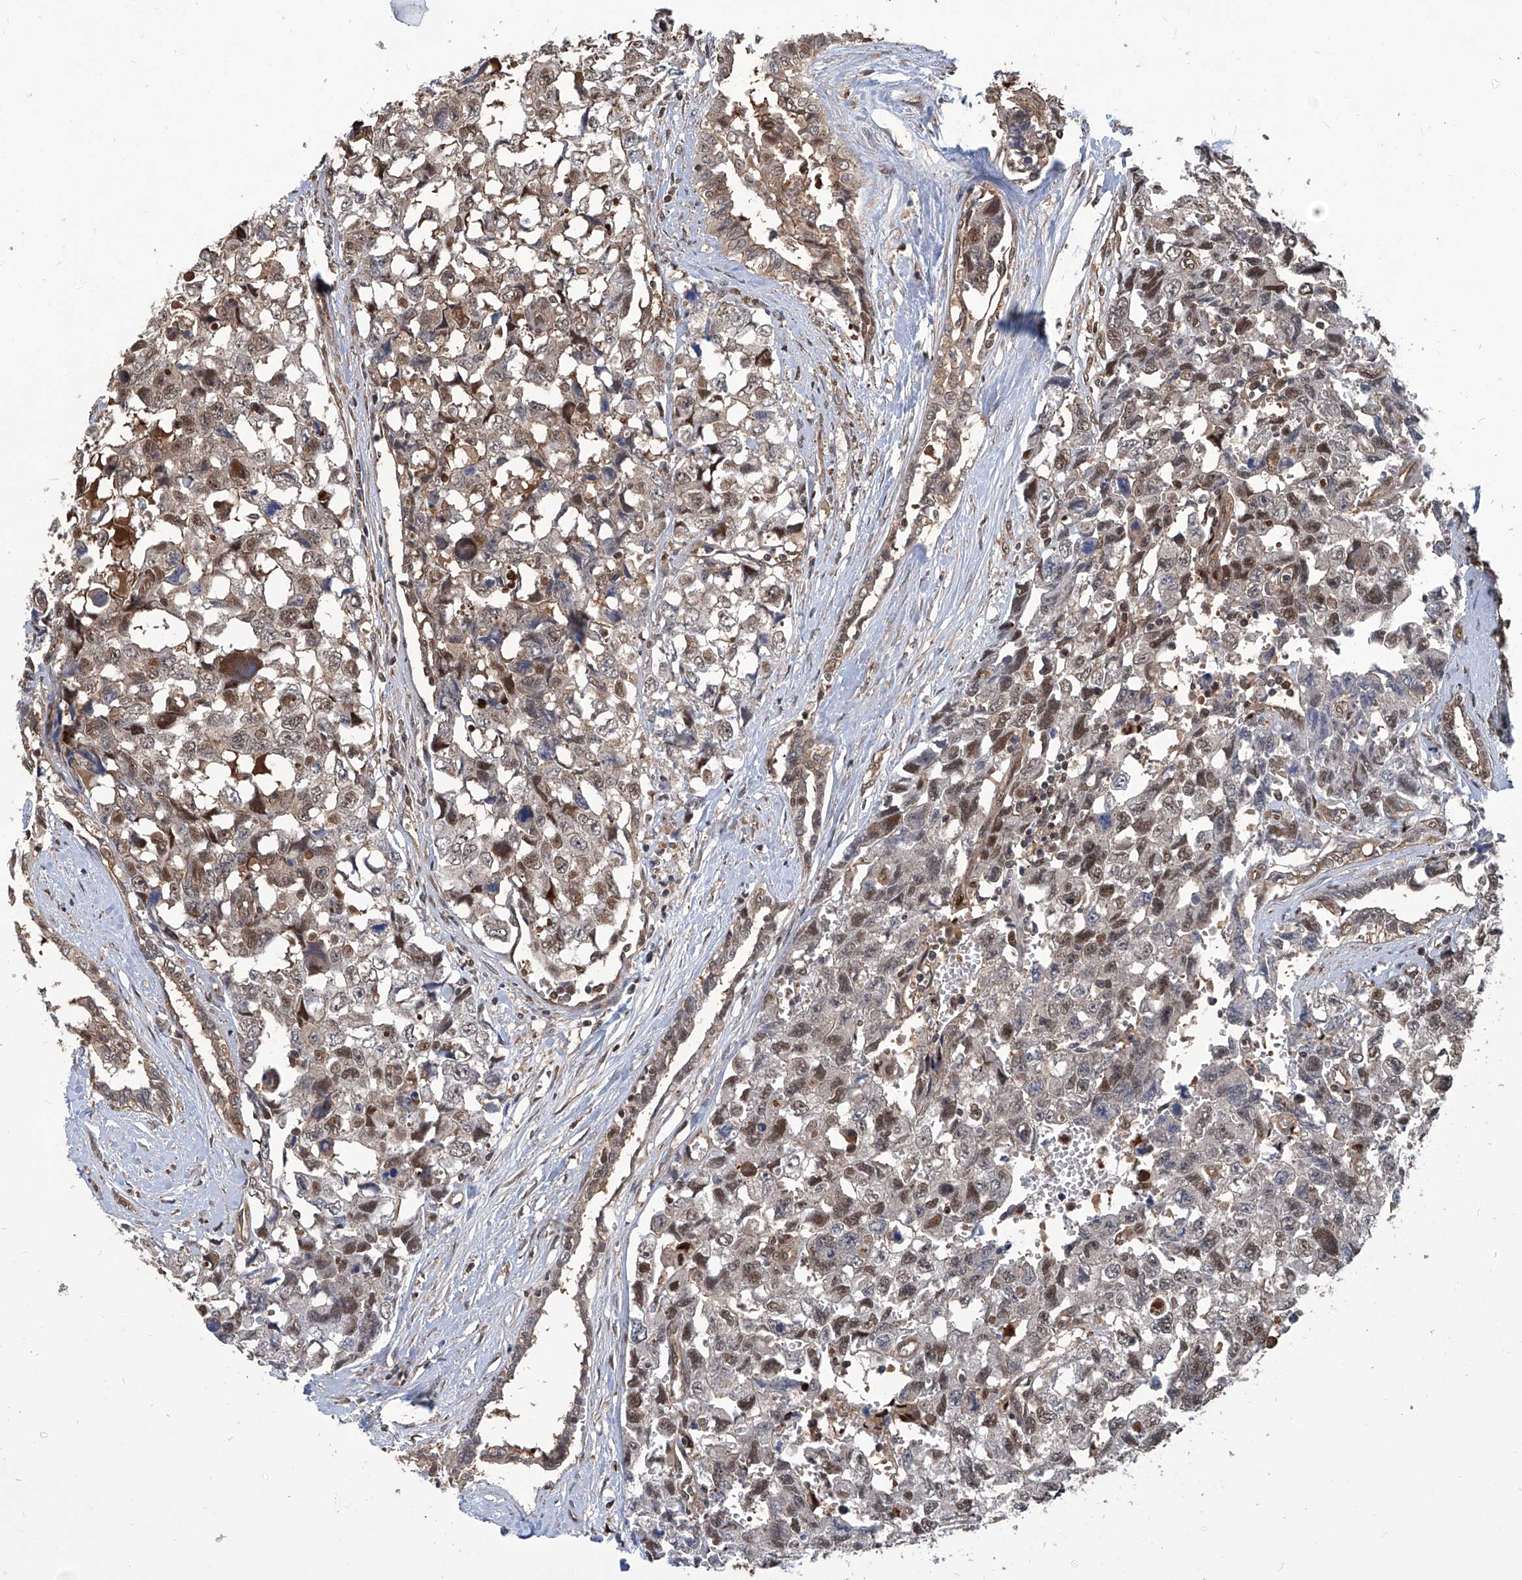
{"staining": {"intensity": "moderate", "quantity": "25%-75%", "location": "nuclear"}, "tissue": "testis cancer", "cell_type": "Tumor cells", "image_type": "cancer", "snomed": [{"axis": "morphology", "description": "Carcinoma, Embryonal, NOS"}, {"axis": "topography", "description": "Testis"}], "caption": "Immunohistochemical staining of testis cancer shows moderate nuclear protein expression in about 25%-75% of tumor cells.", "gene": "PSMB1", "patient": {"sex": "male", "age": 31}}